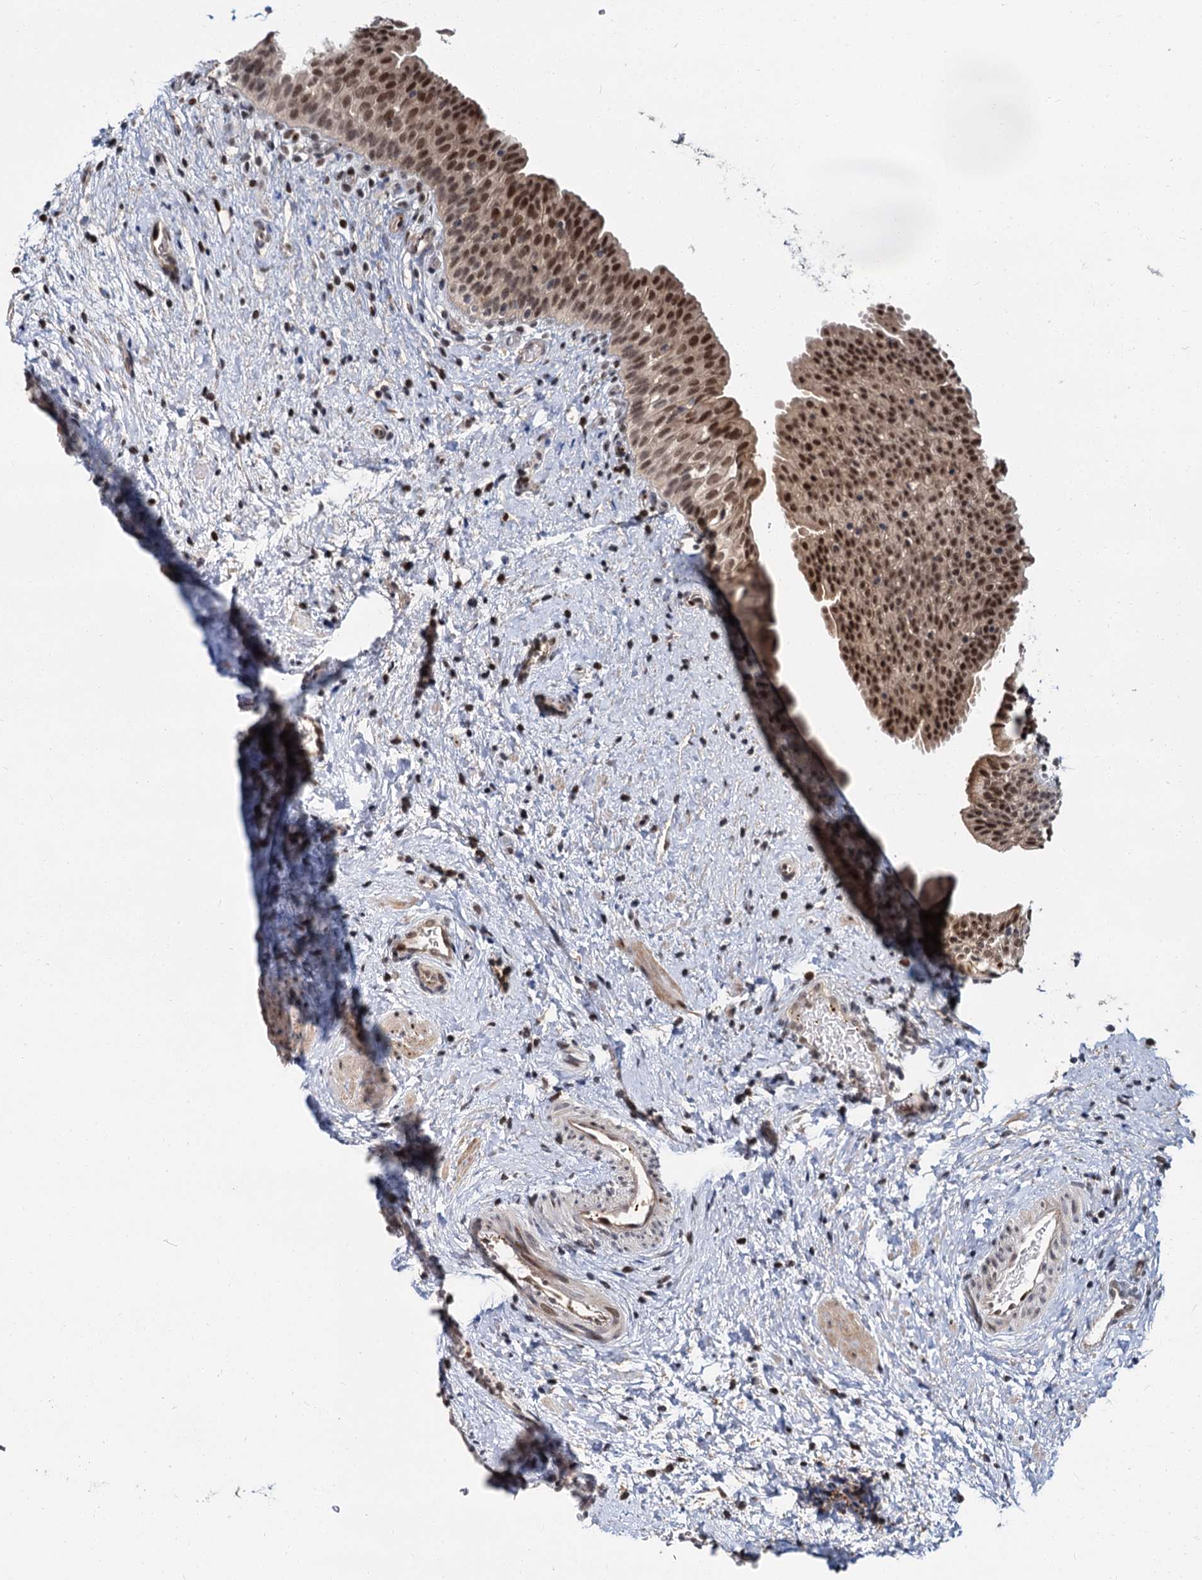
{"staining": {"intensity": "strong", "quantity": ">75%", "location": "nuclear"}, "tissue": "urinary bladder", "cell_type": "Urothelial cells", "image_type": "normal", "snomed": [{"axis": "morphology", "description": "Normal tissue, NOS"}, {"axis": "topography", "description": "Urinary bladder"}], "caption": "IHC histopathology image of benign urinary bladder stained for a protein (brown), which demonstrates high levels of strong nuclear expression in approximately >75% of urothelial cells.", "gene": "MBD6", "patient": {"sex": "male", "age": 1}}